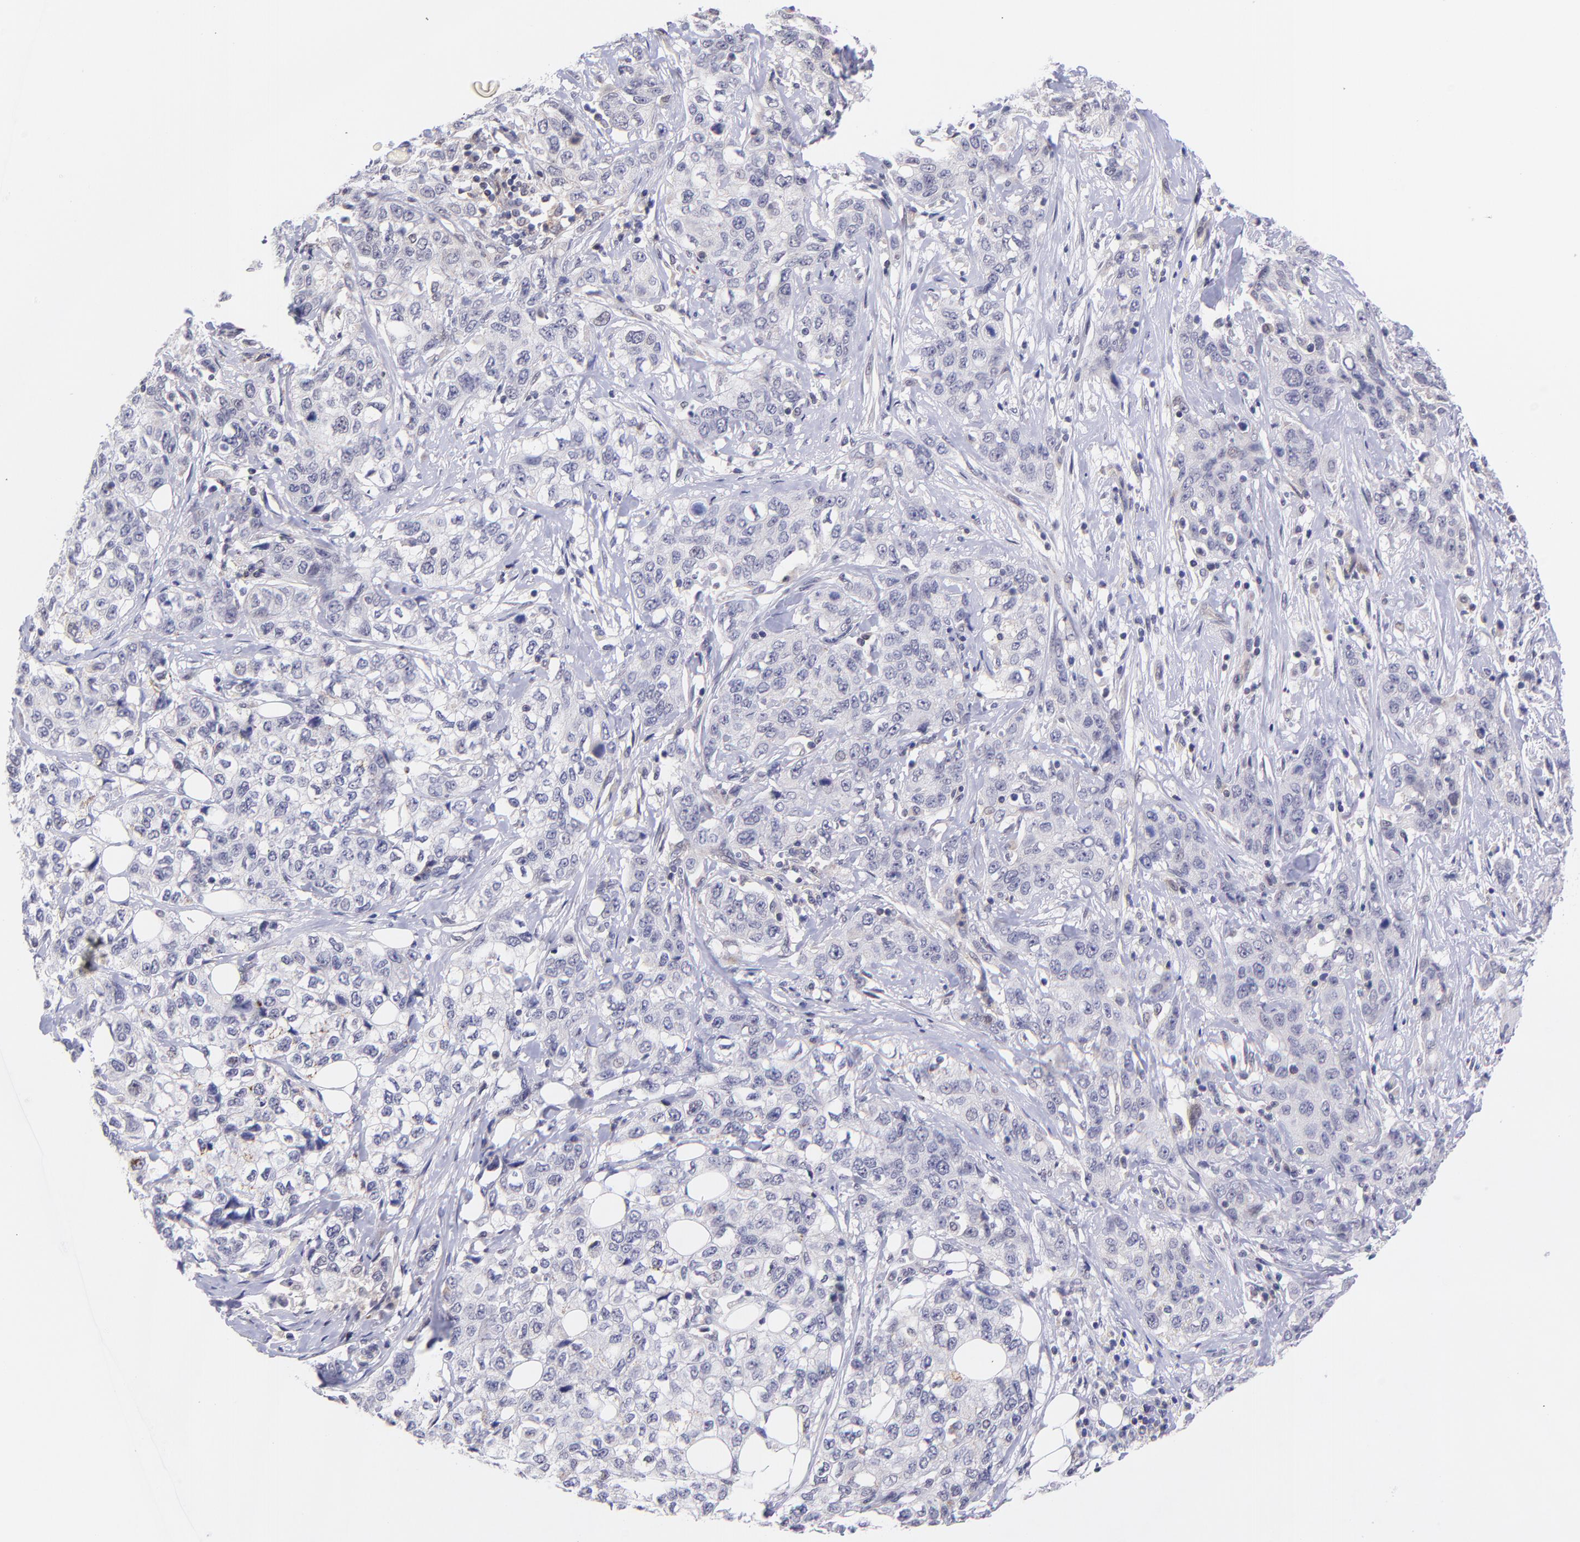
{"staining": {"intensity": "negative", "quantity": "none", "location": "none"}, "tissue": "stomach cancer", "cell_type": "Tumor cells", "image_type": "cancer", "snomed": [{"axis": "morphology", "description": "Adenocarcinoma, NOS"}, {"axis": "topography", "description": "Stomach"}], "caption": "This is a image of immunohistochemistry (IHC) staining of stomach cancer (adenocarcinoma), which shows no positivity in tumor cells. Nuclei are stained in blue.", "gene": "SOX6", "patient": {"sex": "male", "age": 48}}